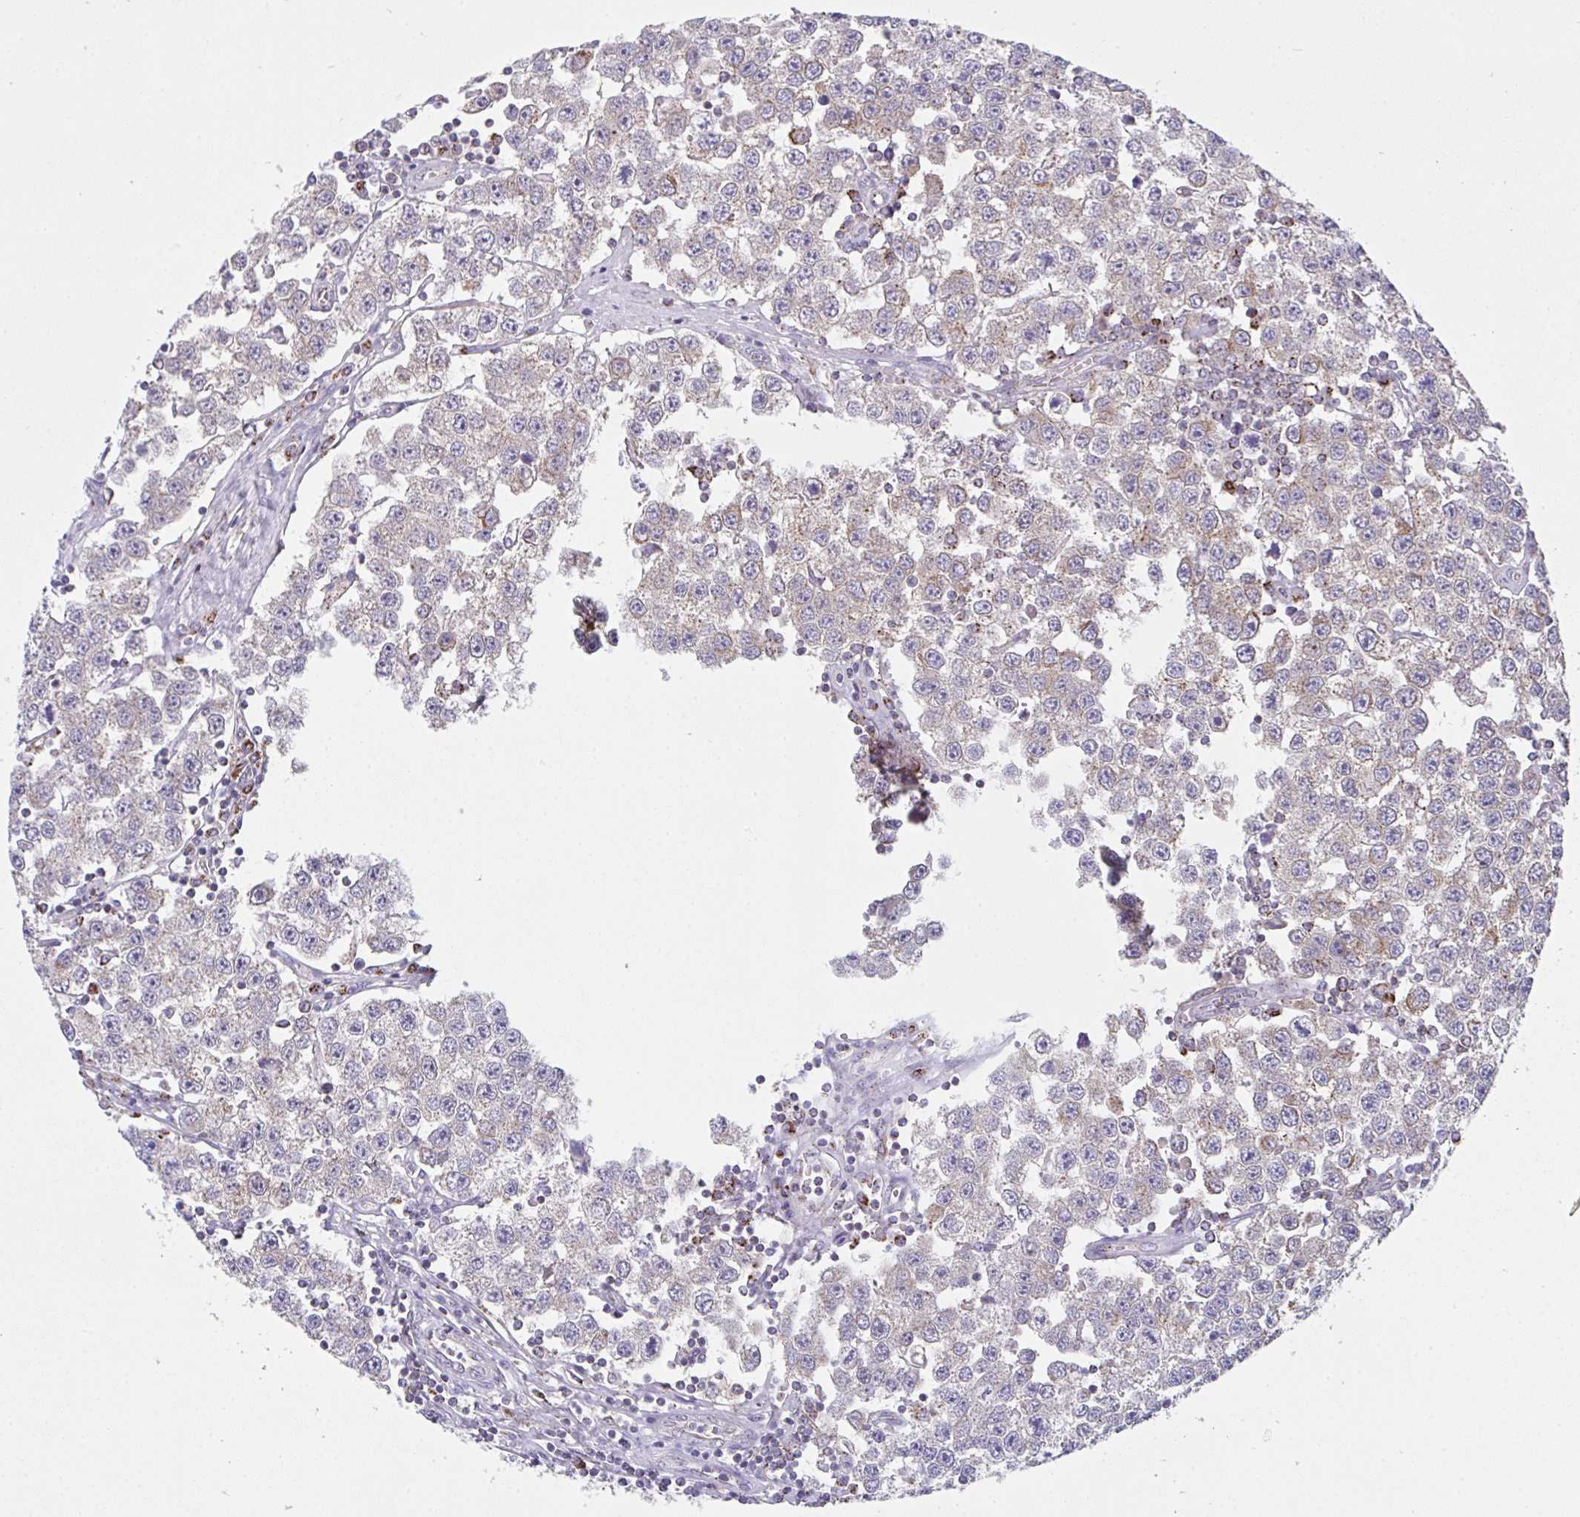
{"staining": {"intensity": "weak", "quantity": "25%-75%", "location": "cytoplasmic/membranous"}, "tissue": "testis cancer", "cell_type": "Tumor cells", "image_type": "cancer", "snomed": [{"axis": "morphology", "description": "Seminoma, NOS"}, {"axis": "topography", "description": "Testis"}], "caption": "Protein staining of testis seminoma tissue displays weak cytoplasmic/membranous expression in about 25%-75% of tumor cells. (DAB IHC, brown staining for protein, blue staining for nuclei).", "gene": "PROSER3", "patient": {"sex": "male", "age": 34}}